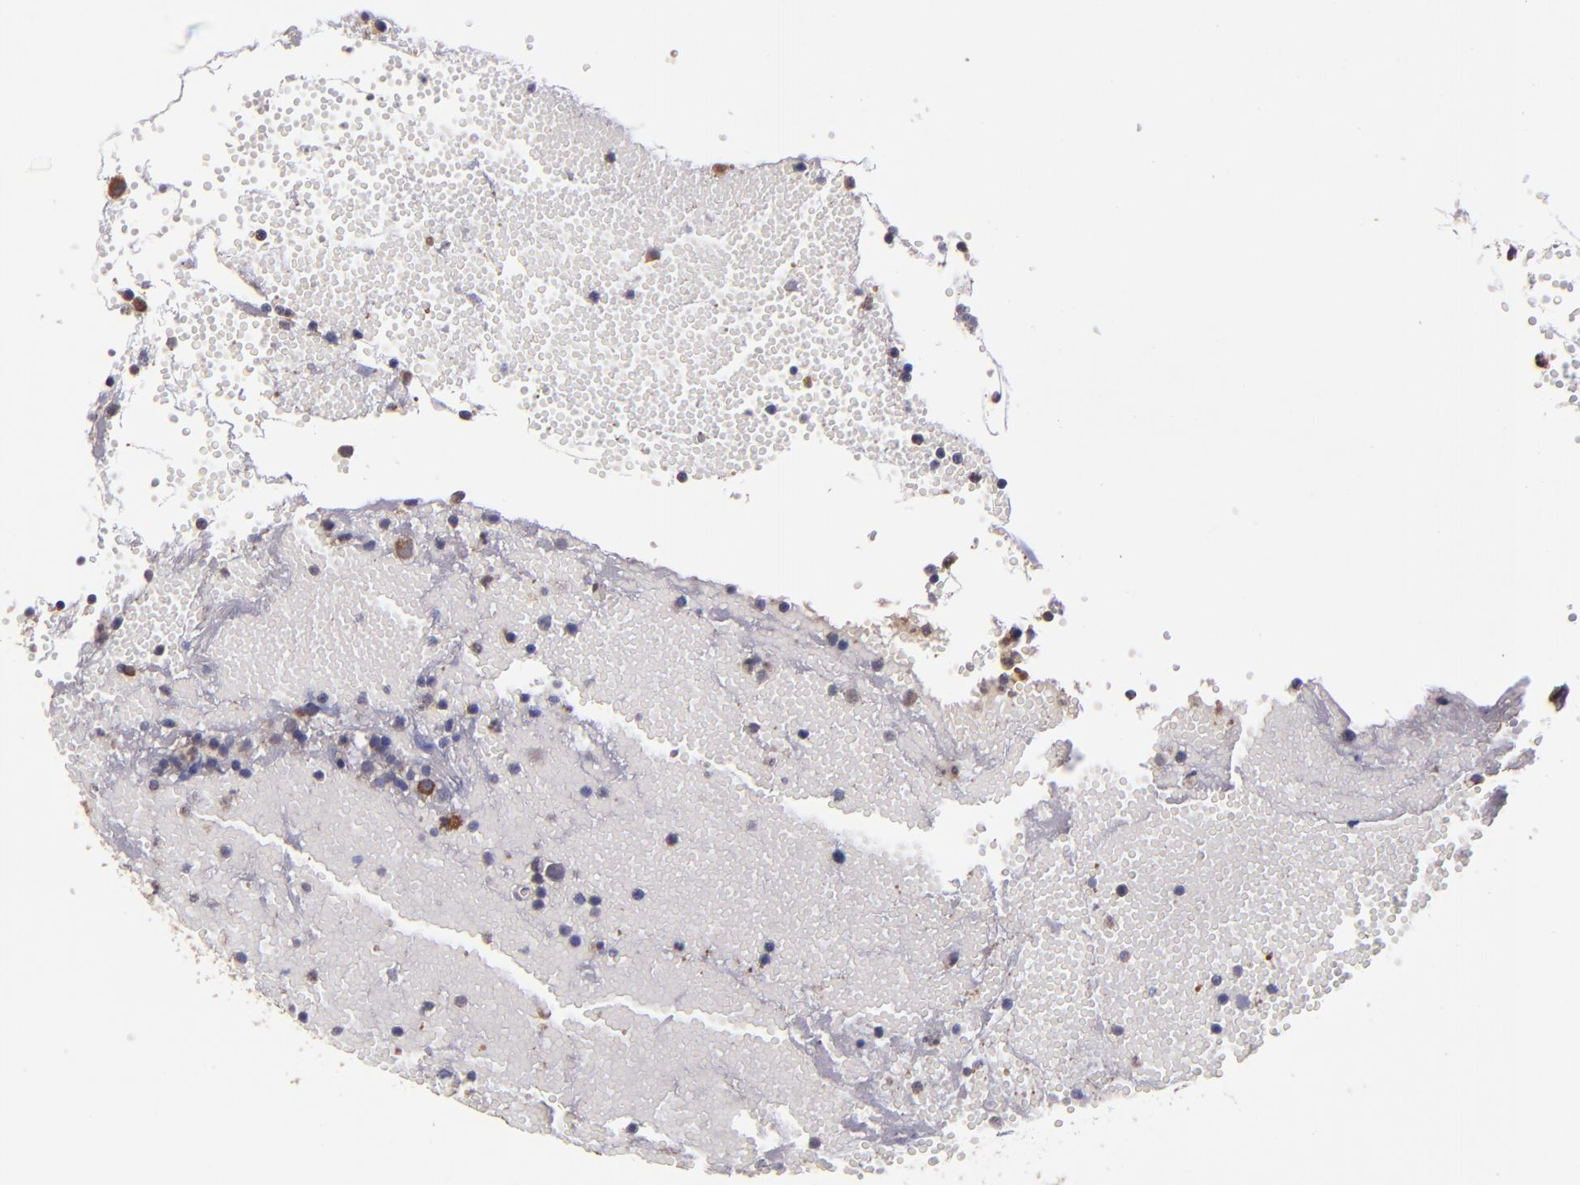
{"staining": {"intensity": "moderate", "quantity": "25%-75%", "location": "cytoplasmic/membranous"}, "tissue": "tonsil", "cell_type": "Germinal center cells", "image_type": "normal", "snomed": [{"axis": "morphology", "description": "Normal tissue, NOS"}, {"axis": "topography", "description": "Tonsil"}], "caption": "DAB (3,3'-diaminobenzidine) immunohistochemical staining of benign human tonsil exhibits moderate cytoplasmic/membranous protein positivity in about 25%-75% of germinal center cells.", "gene": "CARS1", "patient": {"sex": "female", "age": 40}}